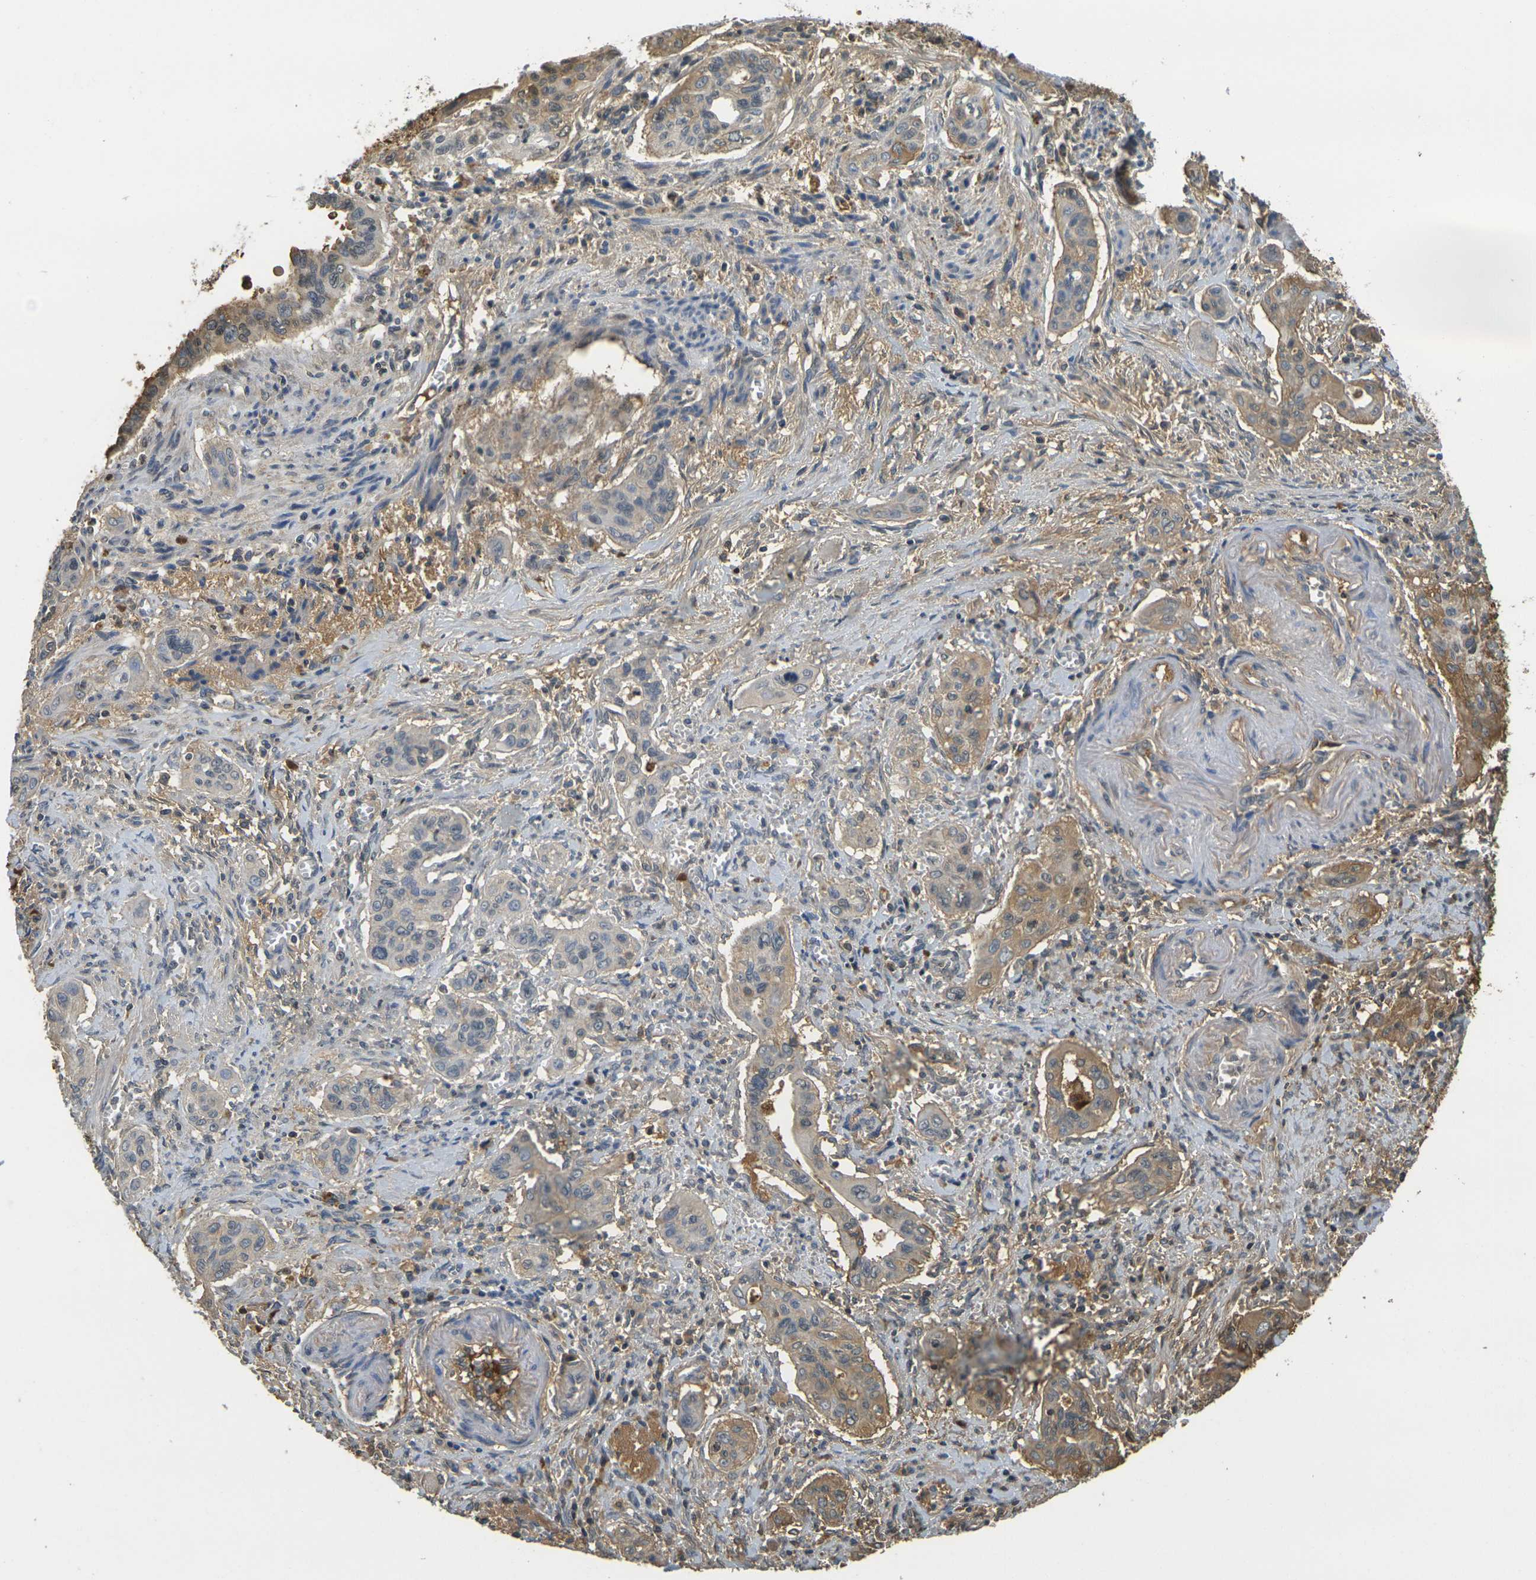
{"staining": {"intensity": "moderate", "quantity": "<25%", "location": "cytoplasmic/membranous"}, "tissue": "pancreatic cancer", "cell_type": "Tumor cells", "image_type": "cancer", "snomed": [{"axis": "morphology", "description": "Adenocarcinoma, NOS"}, {"axis": "topography", "description": "Pancreas"}], "caption": "Immunohistochemistry (IHC) staining of pancreatic cancer (adenocarcinoma), which reveals low levels of moderate cytoplasmic/membranous positivity in approximately <25% of tumor cells indicating moderate cytoplasmic/membranous protein positivity. The staining was performed using DAB (3,3'-diaminobenzidine) (brown) for protein detection and nuclei were counterstained in hematoxylin (blue).", "gene": "PLCD1", "patient": {"sex": "male", "age": 77}}